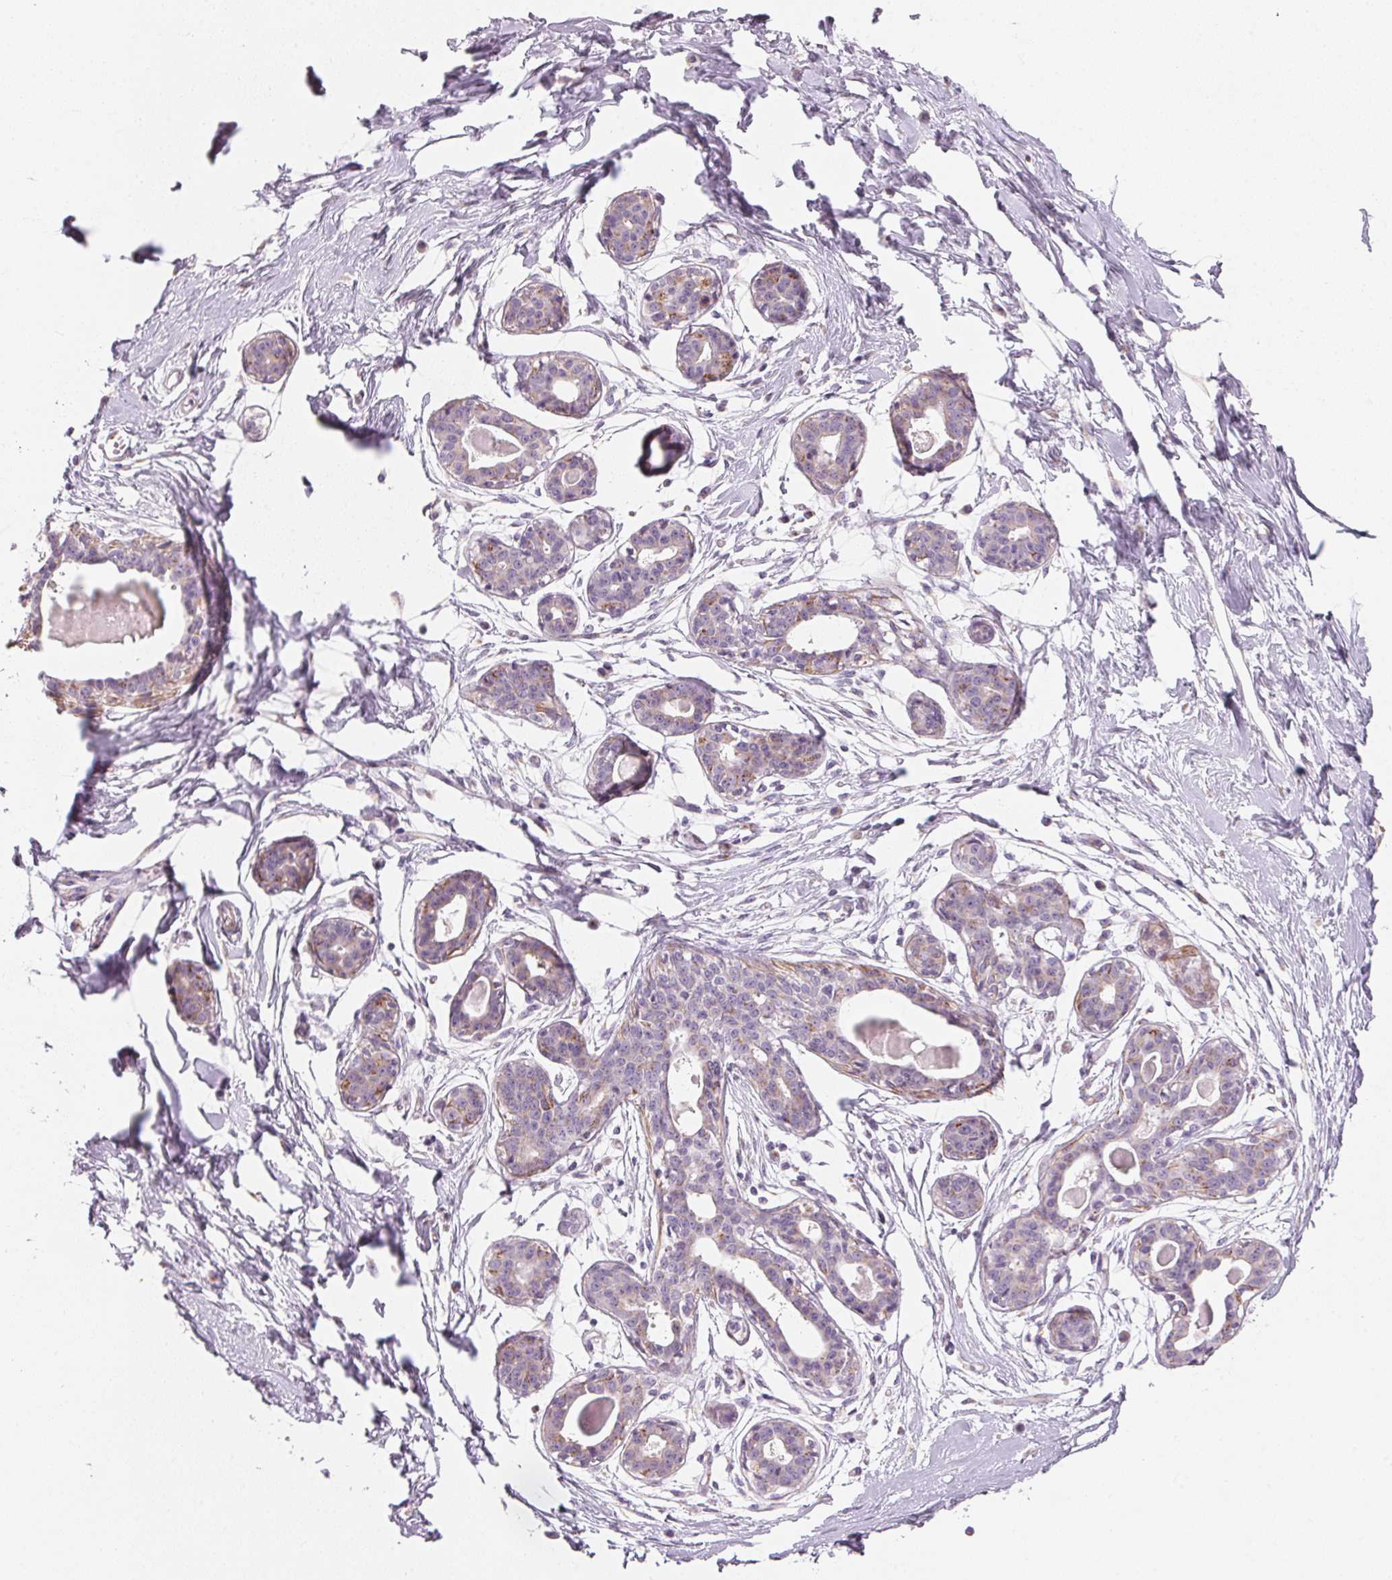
{"staining": {"intensity": "negative", "quantity": "none", "location": "none"}, "tissue": "breast", "cell_type": "Adipocytes", "image_type": "normal", "snomed": [{"axis": "morphology", "description": "Normal tissue, NOS"}, {"axis": "topography", "description": "Breast"}], "caption": "The histopathology image exhibits no staining of adipocytes in benign breast.", "gene": "DRAM2", "patient": {"sex": "female", "age": 45}}